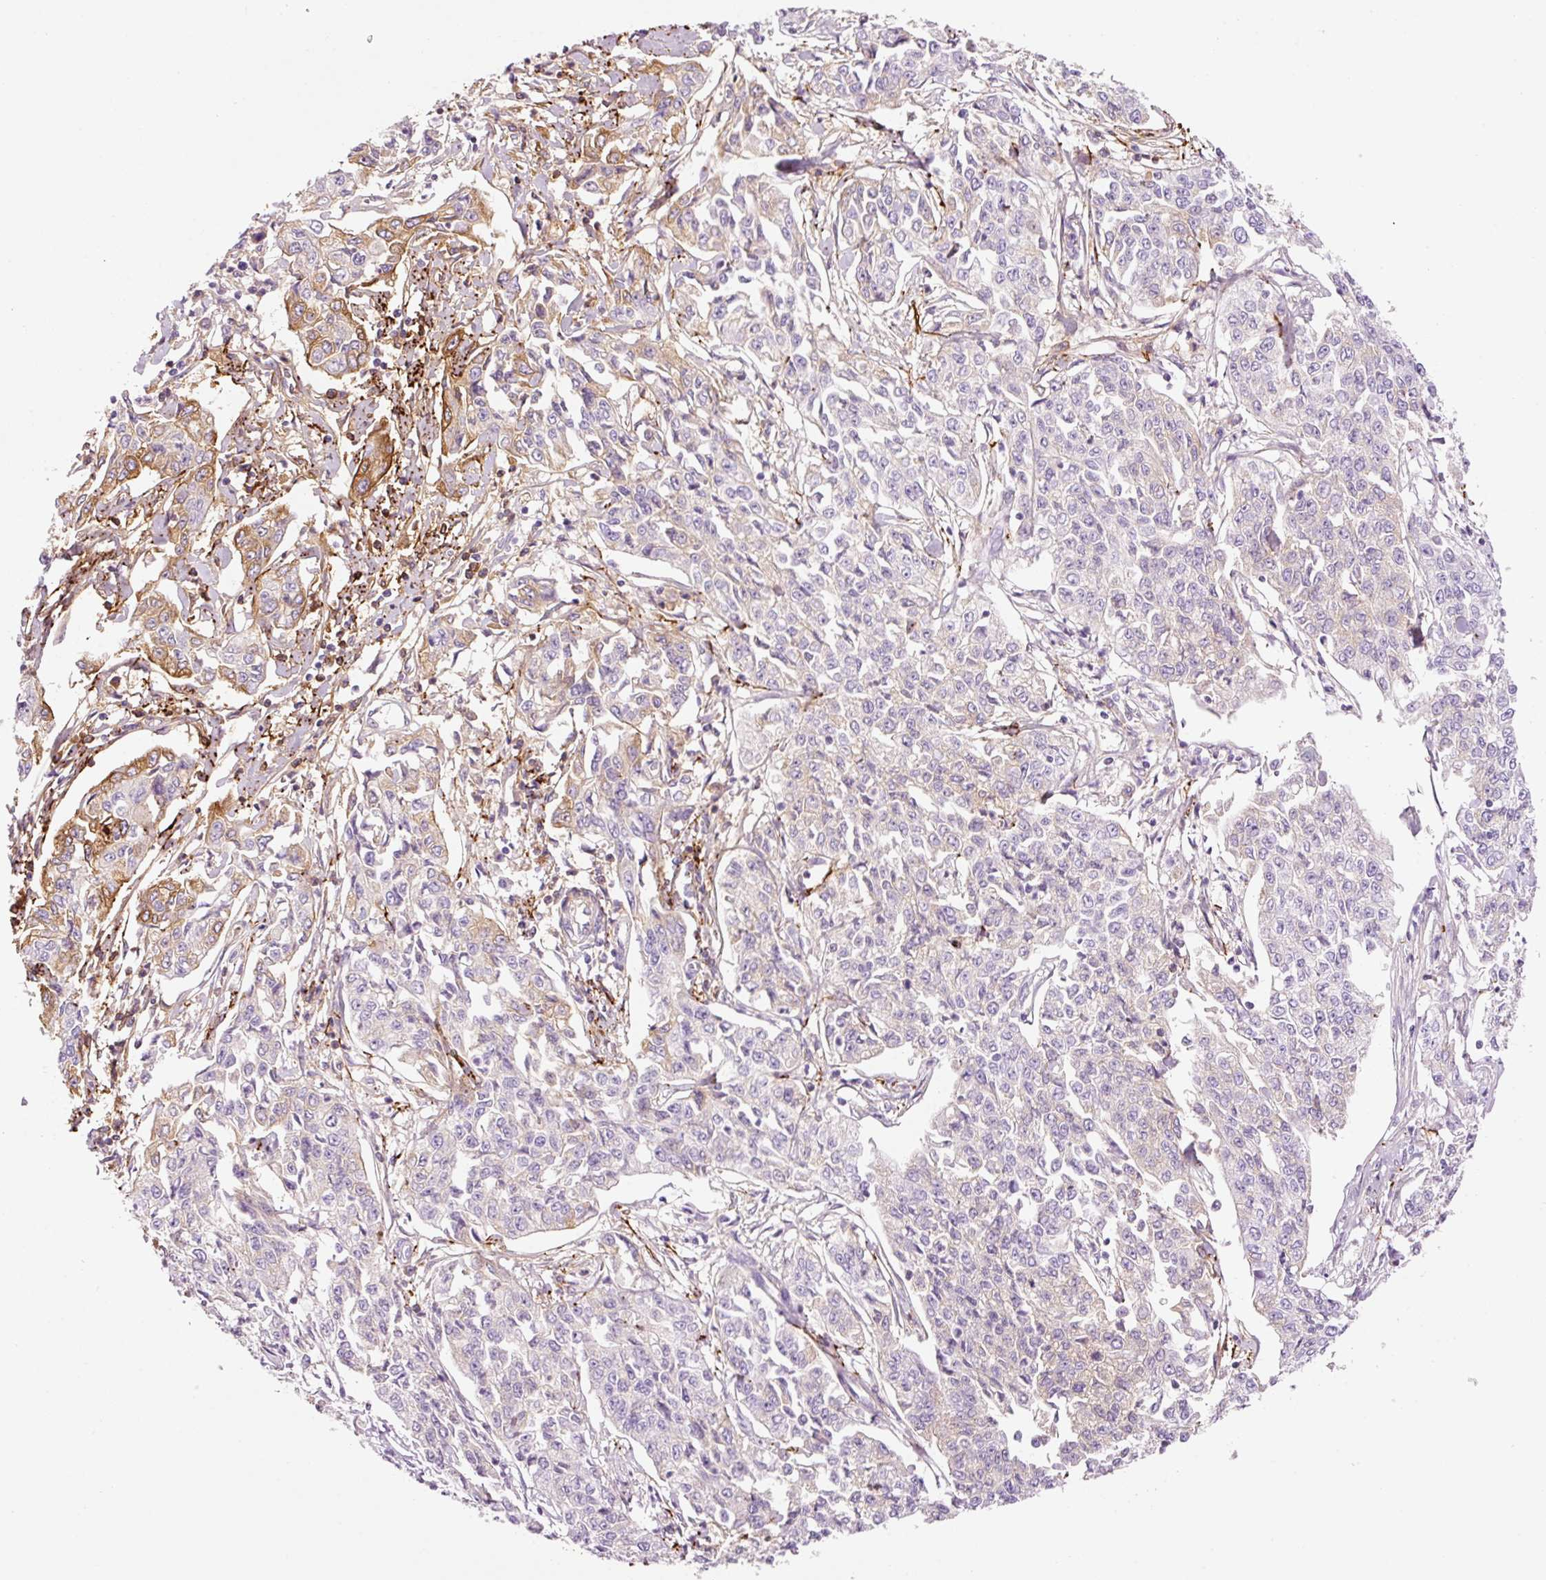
{"staining": {"intensity": "moderate", "quantity": "25%-75%", "location": "cytoplasmic/membranous"}, "tissue": "cervical cancer", "cell_type": "Tumor cells", "image_type": "cancer", "snomed": [{"axis": "morphology", "description": "Squamous cell carcinoma, NOS"}, {"axis": "topography", "description": "Cervix"}], "caption": "This is an image of immunohistochemistry staining of cervical squamous cell carcinoma, which shows moderate expression in the cytoplasmic/membranous of tumor cells.", "gene": "MFAP4", "patient": {"sex": "female", "age": 35}}